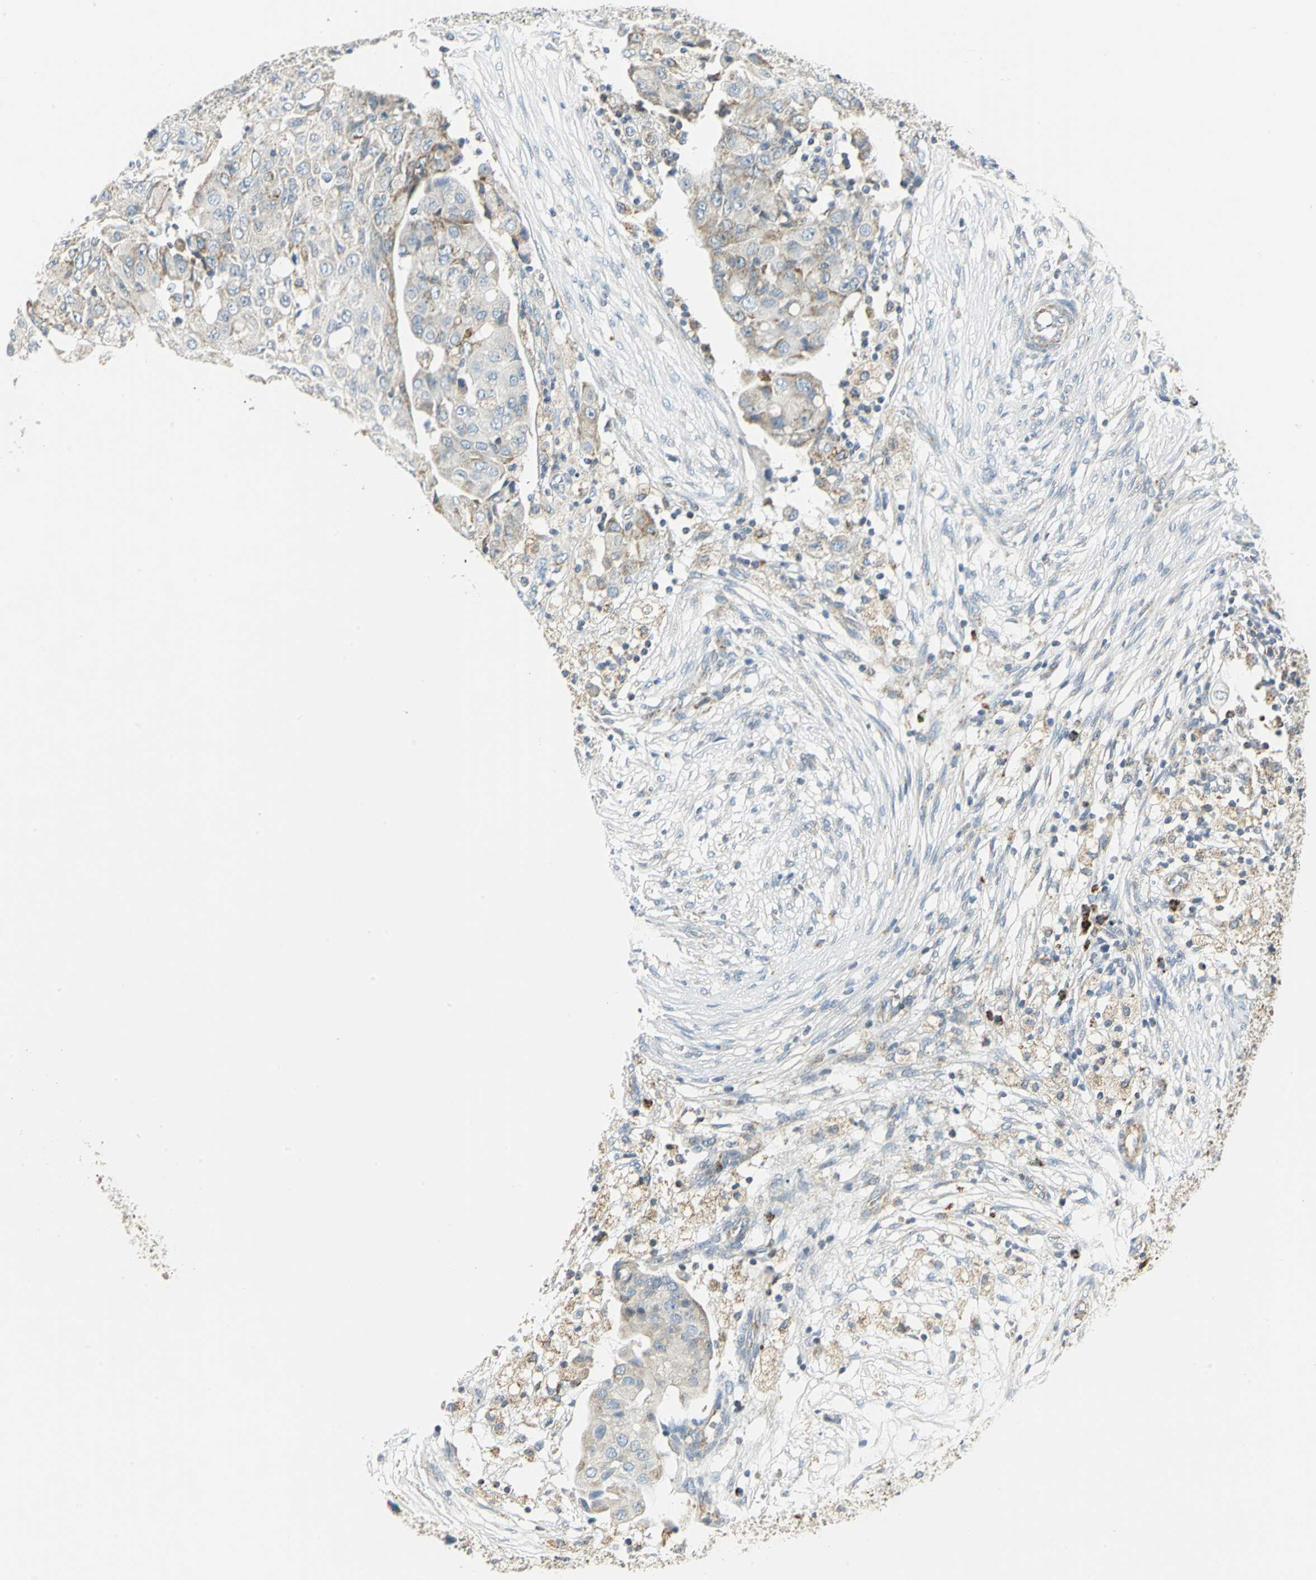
{"staining": {"intensity": "weak", "quantity": ">75%", "location": "cytoplasmic/membranous"}, "tissue": "ovarian cancer", "cell_type": "Tumor cells", "image_type": "cancer", "snomed": [{"axis": "morphology", "description": "Carcinoma, endometroid"}, {"axis": "topography", "description": "Ovary"}], "caption": "Immunohistochemistry micrograph of ovarian endometroid carcinoma stained for a protein (brown), which exhibits low levels of weak cytoplasmic/membranous positivity in about >75% of tumor cells.", "gene": "ACADM", "patient": {"sex": "female", "age": 42}}